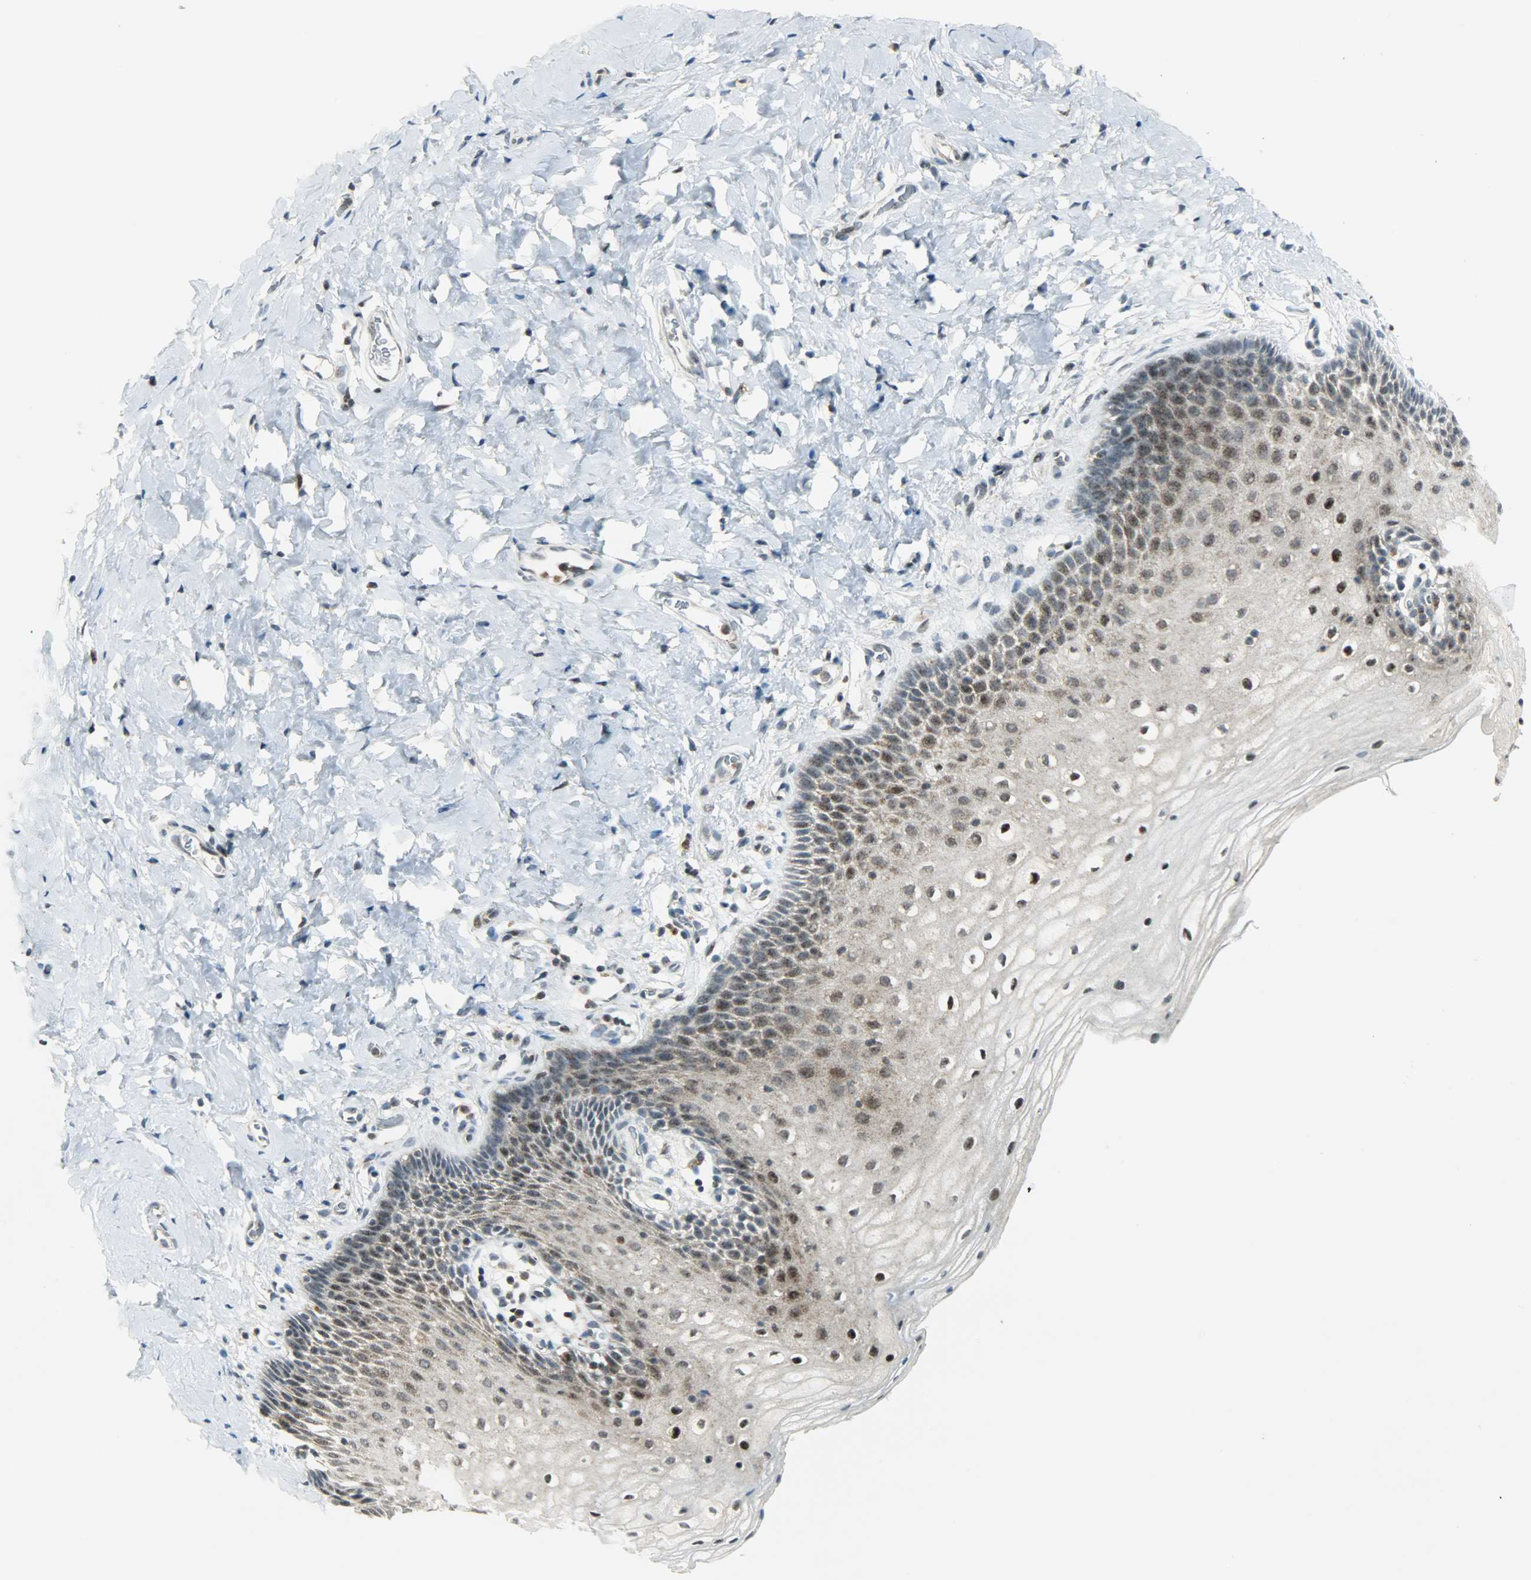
{"staining": {"intensity": "weak", "quantity": "25%-75%", "location": "cytoplasmic/membranous,nuclear"}, "tissue": "vagina", "cell_type": "Squamous epithelial cells", "image_type": "normal", "snomed": [{"axis": "morphology", "description": "Normal tissue, NOS"}, {"axis": "topography", "description": "Vagina"}], "caption": "Immunohistochemistry (IHC) image of benign vagina: human vagina stained using immunohistochemistry exhibits low levels of weak protein expression localized specifically in the cytoplasmic/membranous,nuclear of squamous epithelial cells, appearing as a cytoplasmic/membranous,nuclear brown color.", "gene": "IL15", "patient": {"sex": "female", "age": 55}}